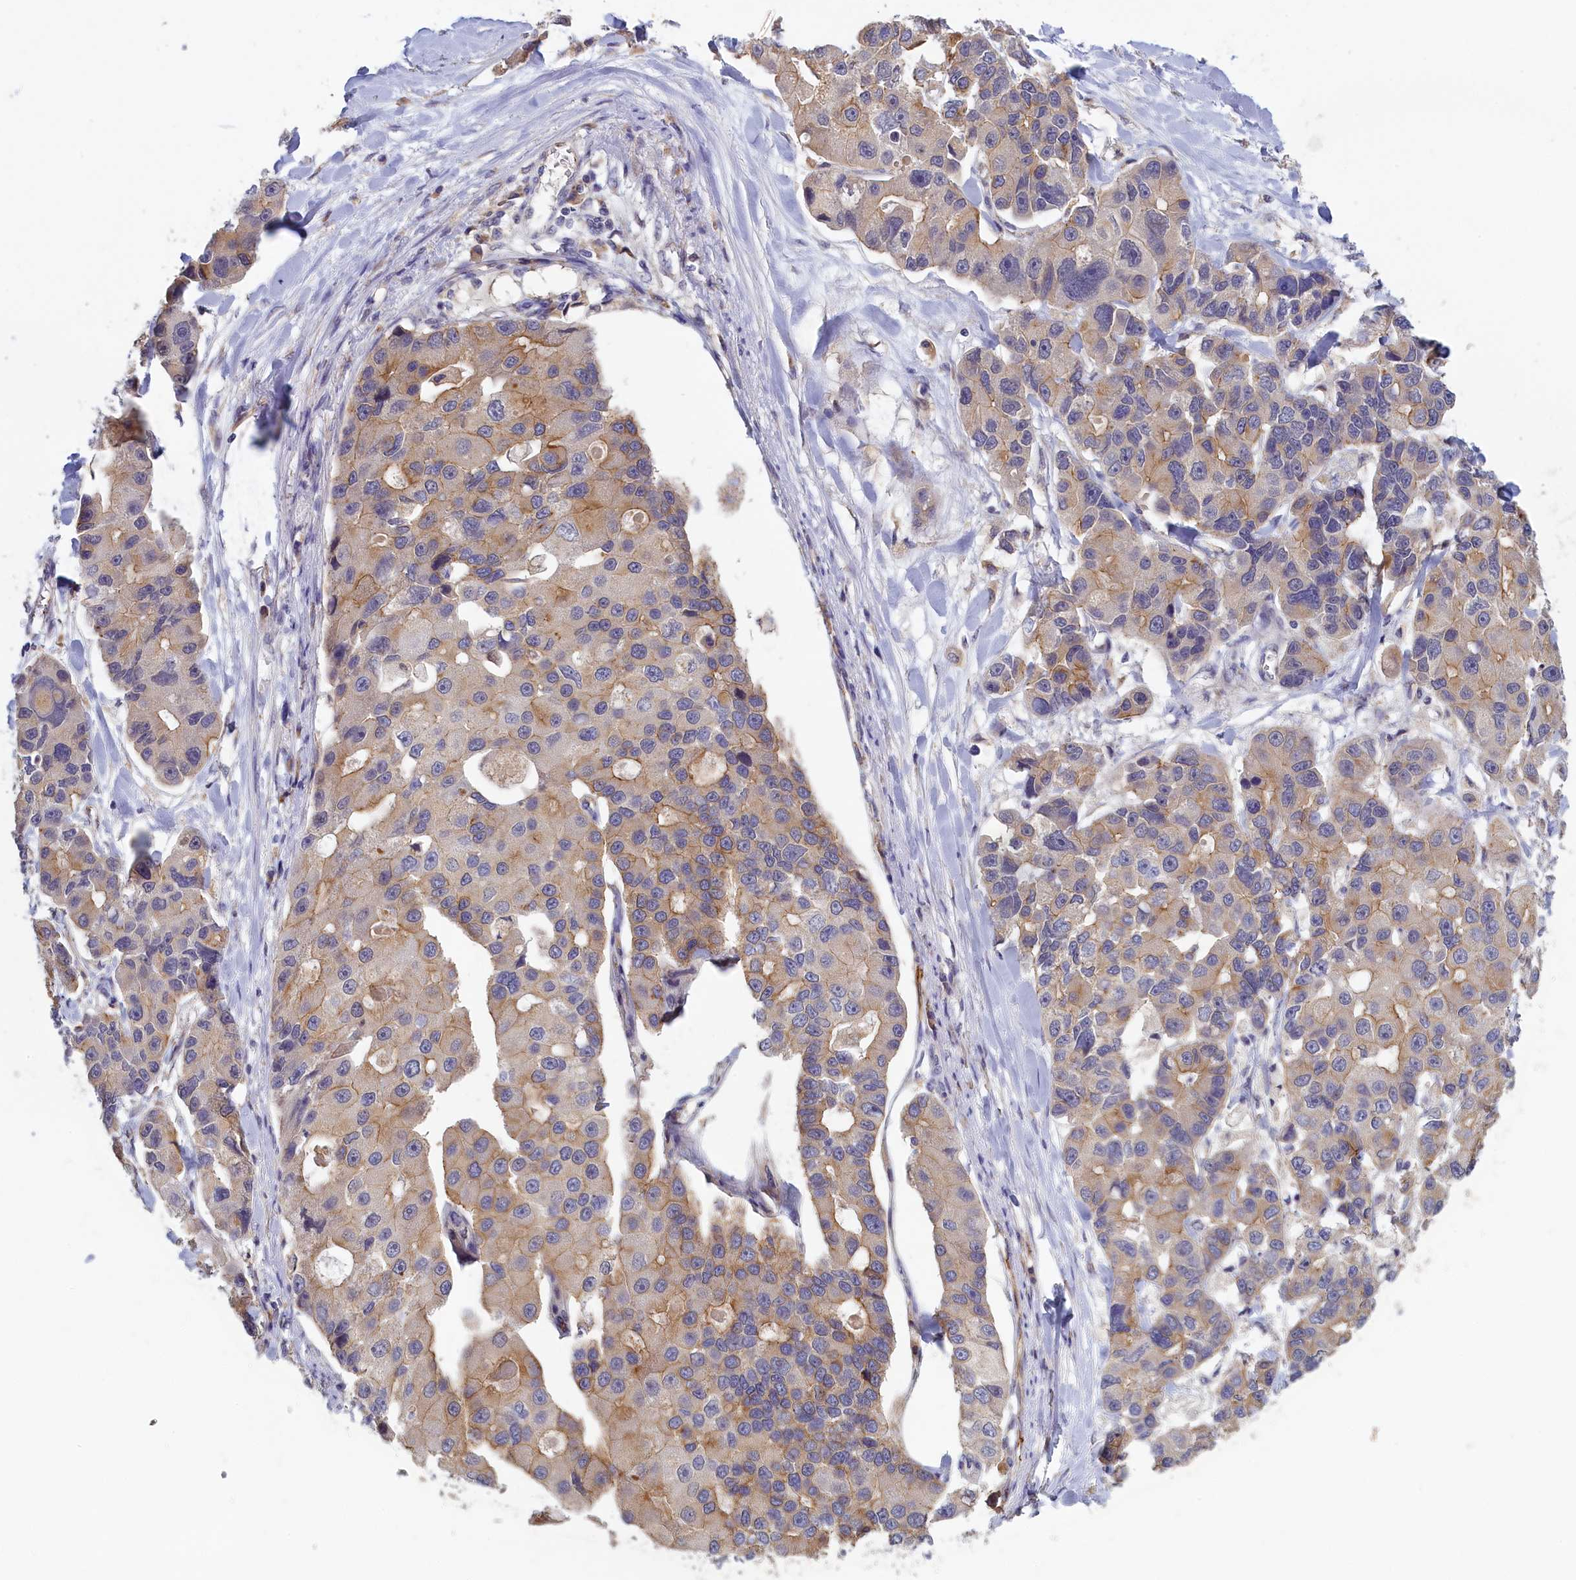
{"staining": {"intensity": "weak", "quantity": "25%-75%", "location": "cytoplasmic/membranous"}, "tissue": "lung cancer", "cell_type": "Tumor cells", "image_type": "cancer", "snomed": [{"axis": "morphology", "description": "Adenocarcinoma, NOS"}, {"axis": "topography", "description": "Lung"}], "caption": "Protein expression analysis of human adenocarcinoma (lung) reveals weak cytoplasmic/membranous positivity in about 25%-75% of tumor cells. Nuclei are stained in blue.", "gene": "COL19A1", "patient": {"sex": "female", "age": 54}}